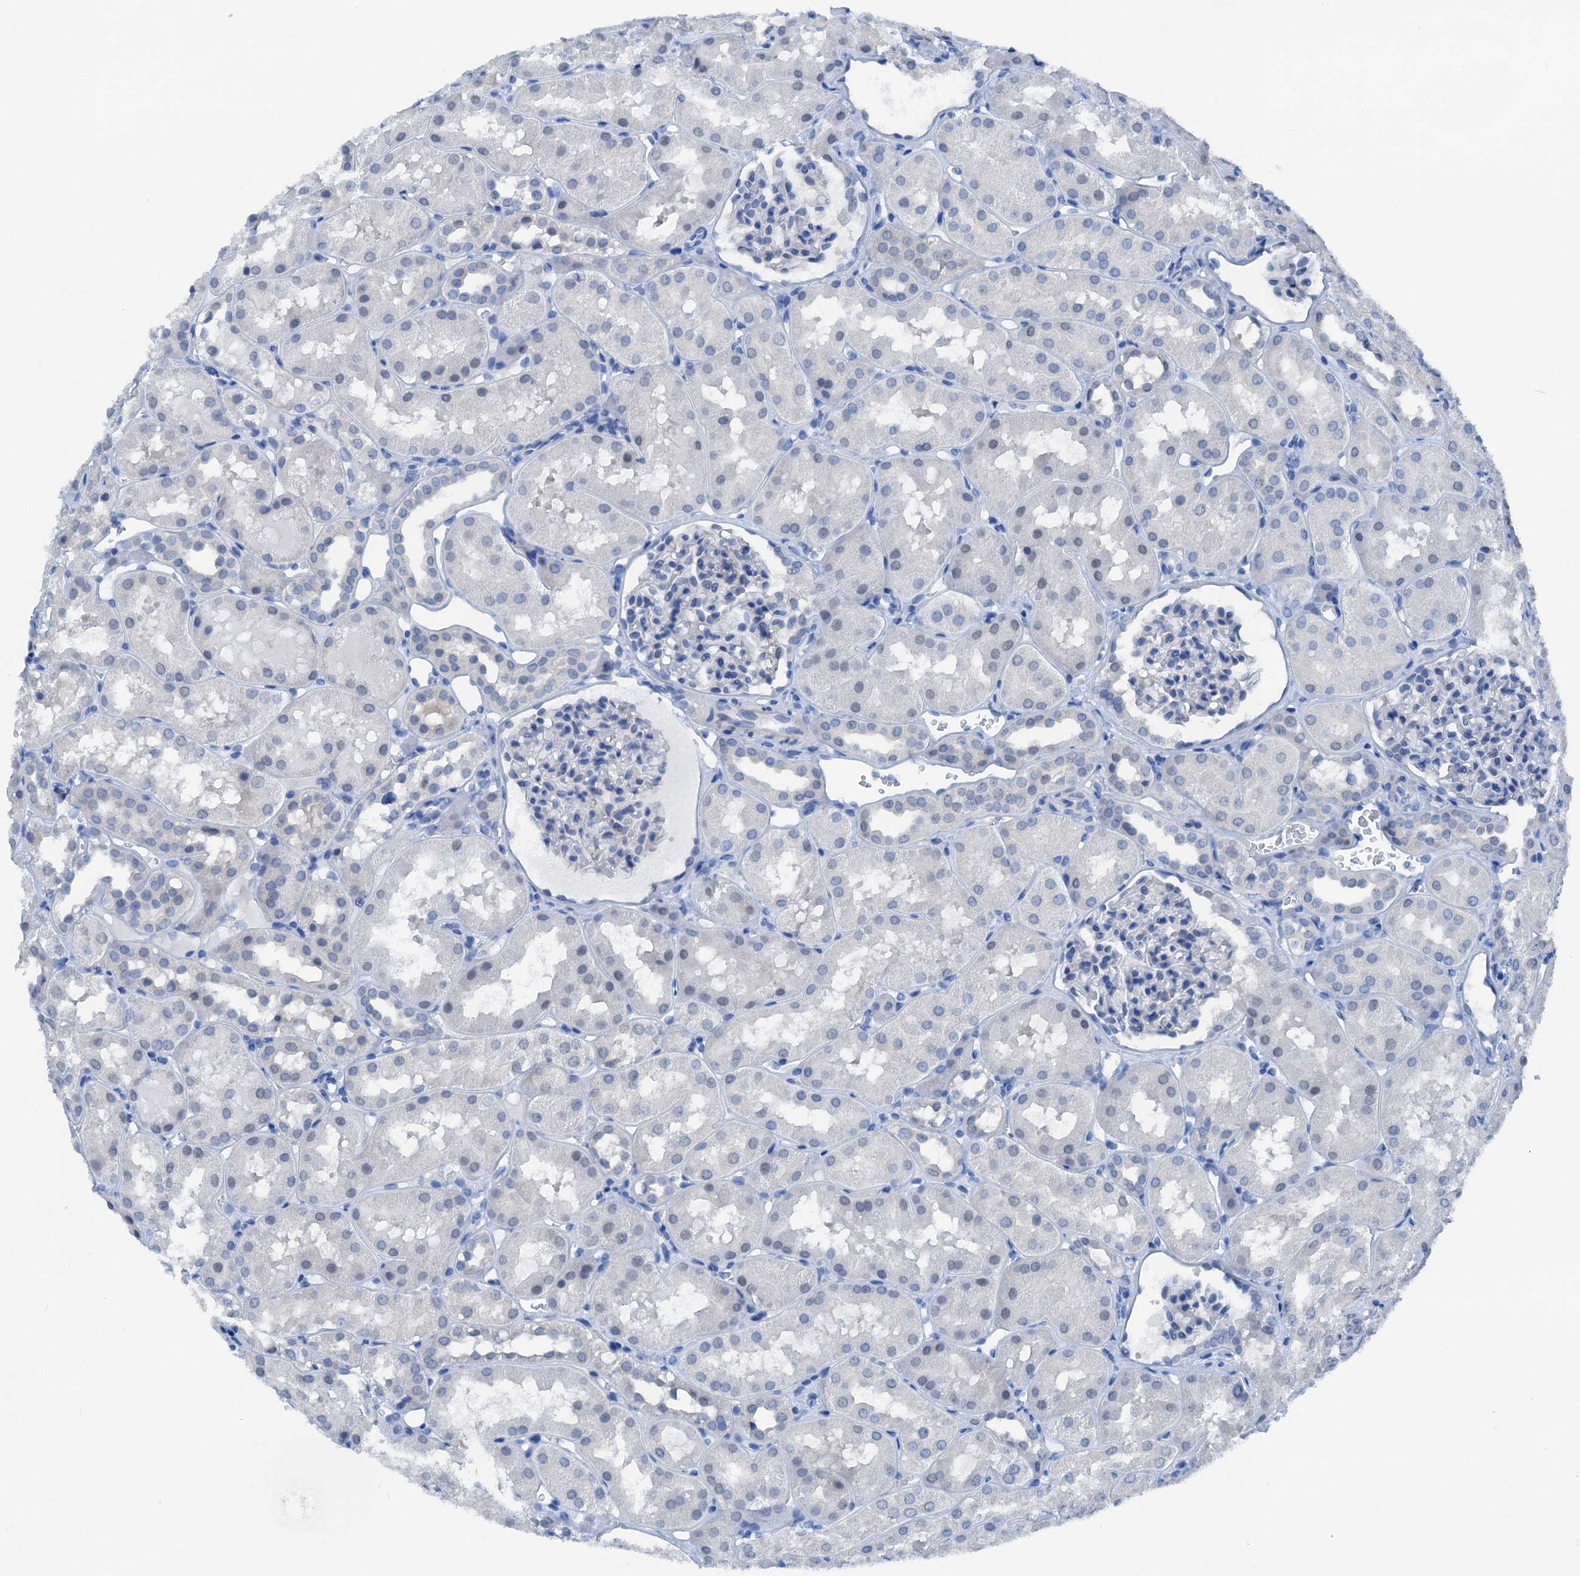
{"staining": {"intensity": "negative", "quantity": "none", "location": "none"}, "tissue": "kidney", "cell_type": "Cells in glomeruli", "image_type": "normal", "snomed": [{"axis": "morphology", "description": "Normal tissue, NOS"}, {"axis": "topography", "description": "Kidney"}, {"axis": "topography", "description": "Urinary bladder"}], "caption": "Protein analysis of normal kidney demonstrates no significant expression in cells in glomeruli.", "gene": "CBLN3", "patient": {"sex": "male", "age": 16}}